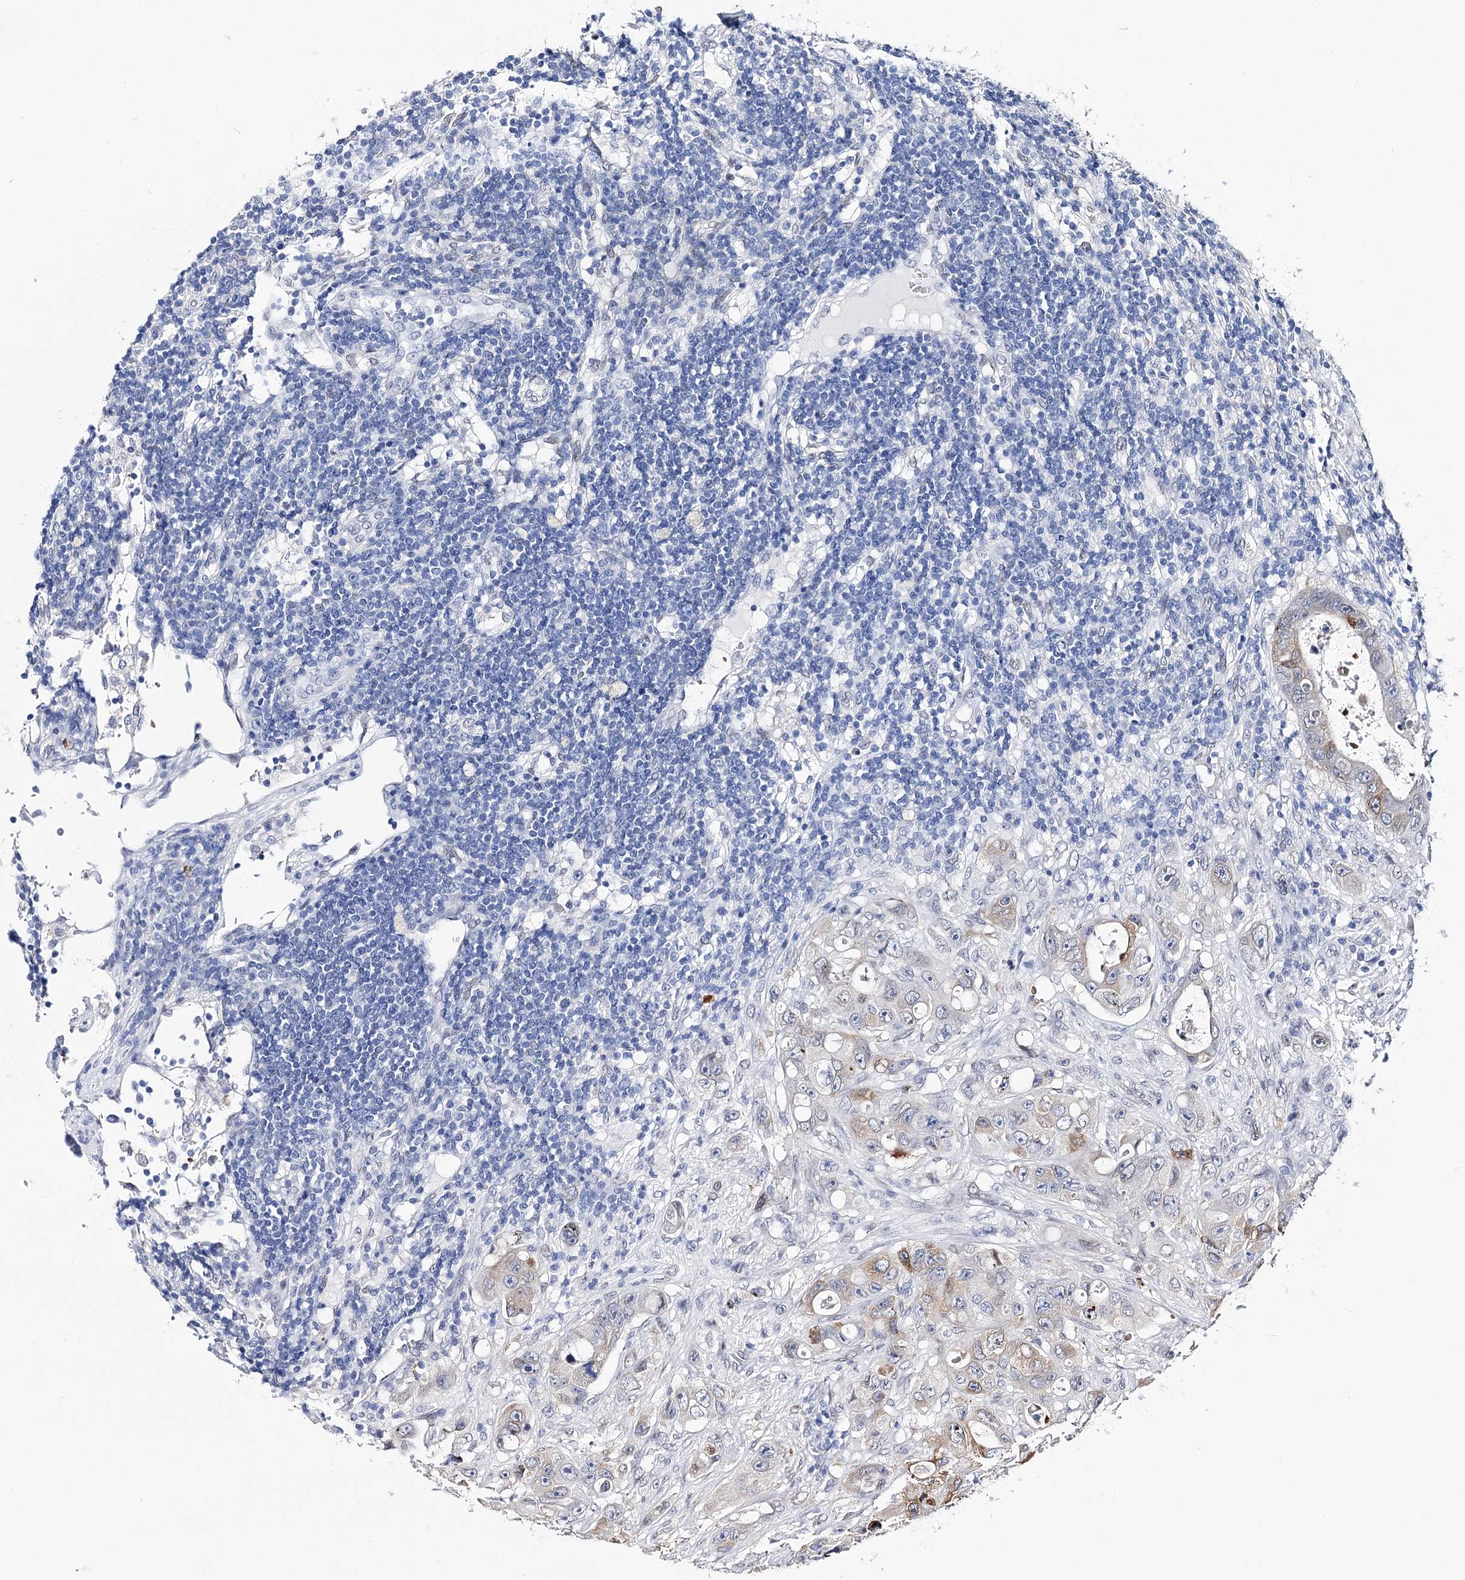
{"staining": {"intensity": "moderate", "quantity": "<25%", "location": "cytoplasmic/membranous"}, "tissue": "colorectal cancer", "cell_type": "Tumor cells", "image_type": "cancer", "snomed": [{"axis": "morphology", "description": "Adenocarcinoma, NOS"}, {"axis": "topography", "description": "Colon"}], "caption": "Moderate cytoplasmic/membranous positivity is identified in approximately <25% of tumor cells in colorectal adenocarcinoma.", "gene": "TMEM201", "patient": {"sex": "female", "age": 46}}